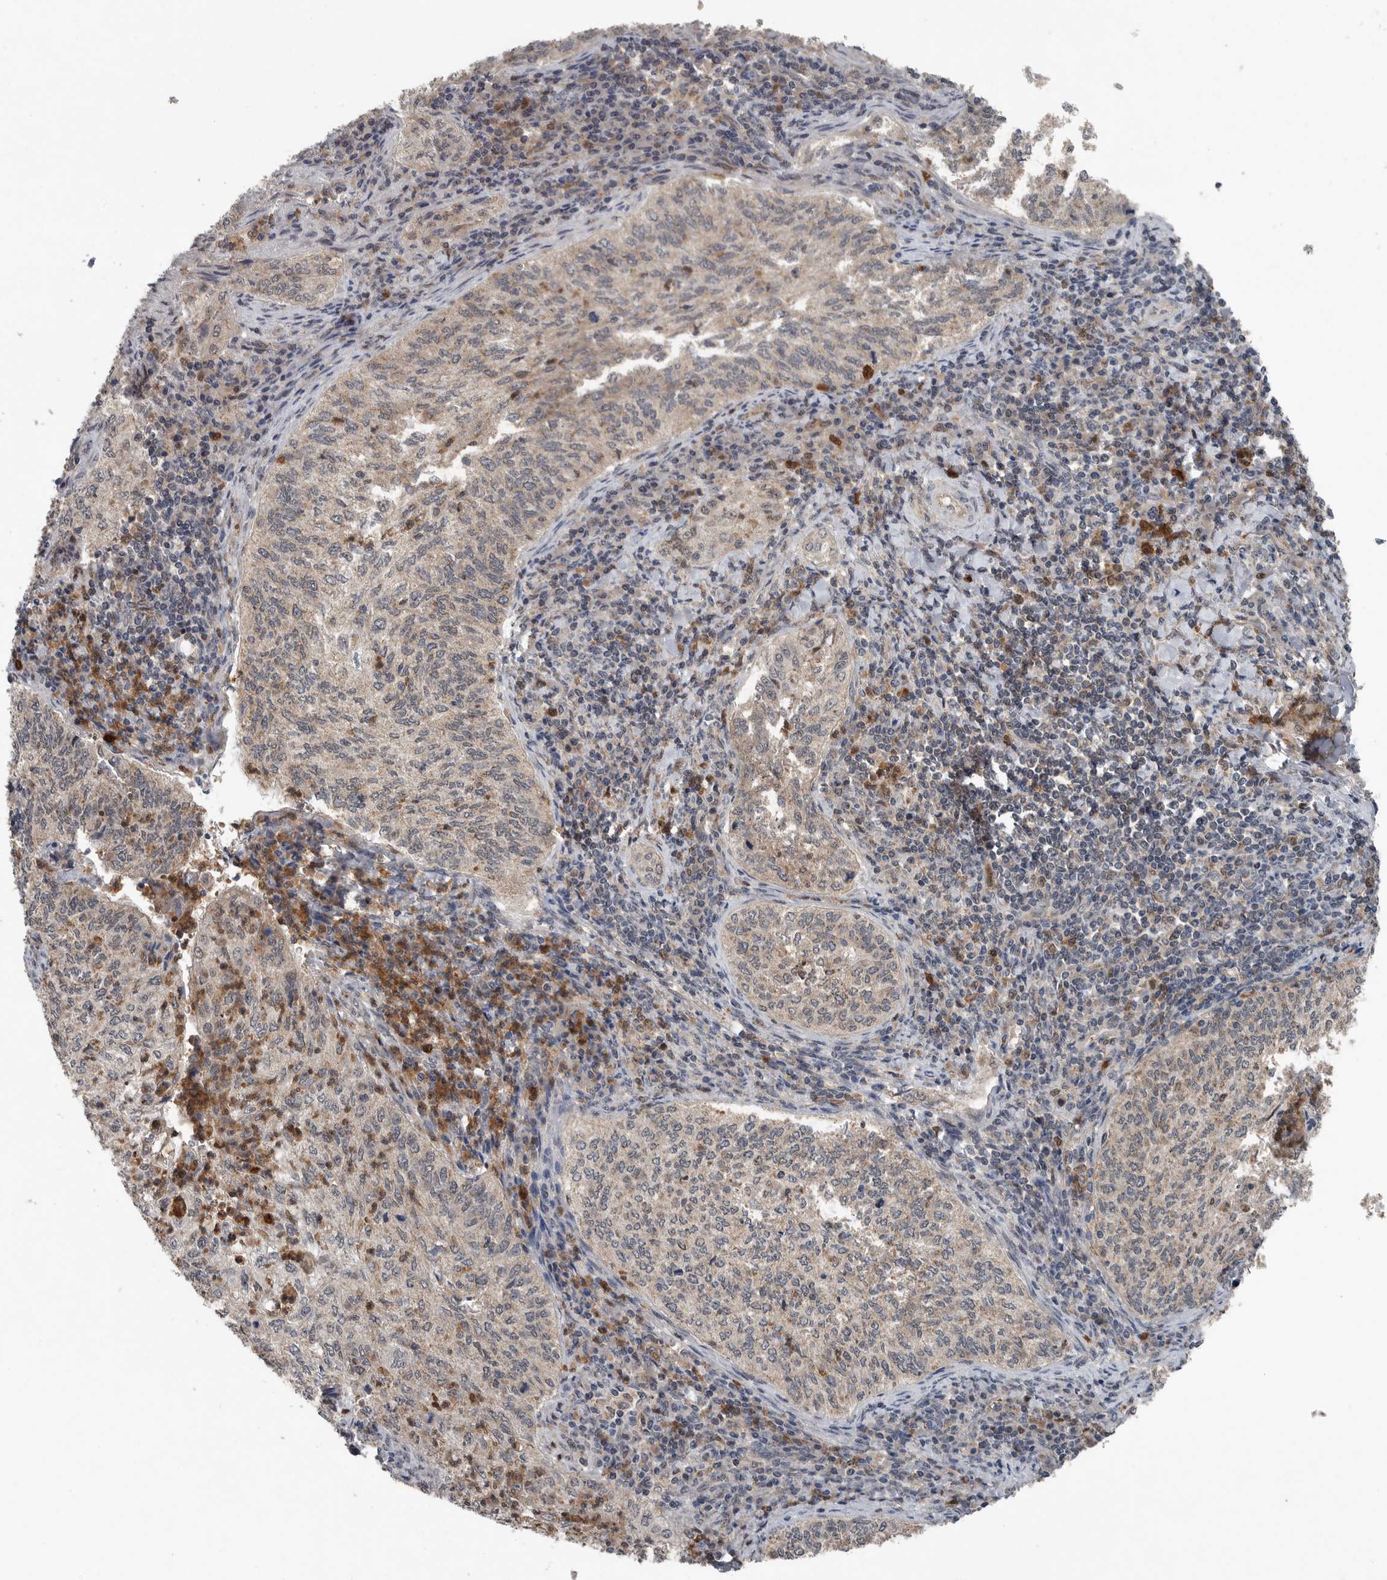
{"staining": {"intensity": "weak", "quantity": "<25%", "location": "cytoplasmic/membranous"}, "tissue": "cervical cancer", "cell_type": "Tumor cells", "image_type": "cancer", "snomed": [{"axis": "morphology", "description": "Squamous cell carcinoma, NOS"}, {"axis": "topography", "description": "Cervix"}], "caption": "A photomicrograph of human cervical cancer (squamous cell carcinoma) is negative for staining in tumor cells.", "gene": "SCP2", "patient": {"sex": "female", "age": 30}}